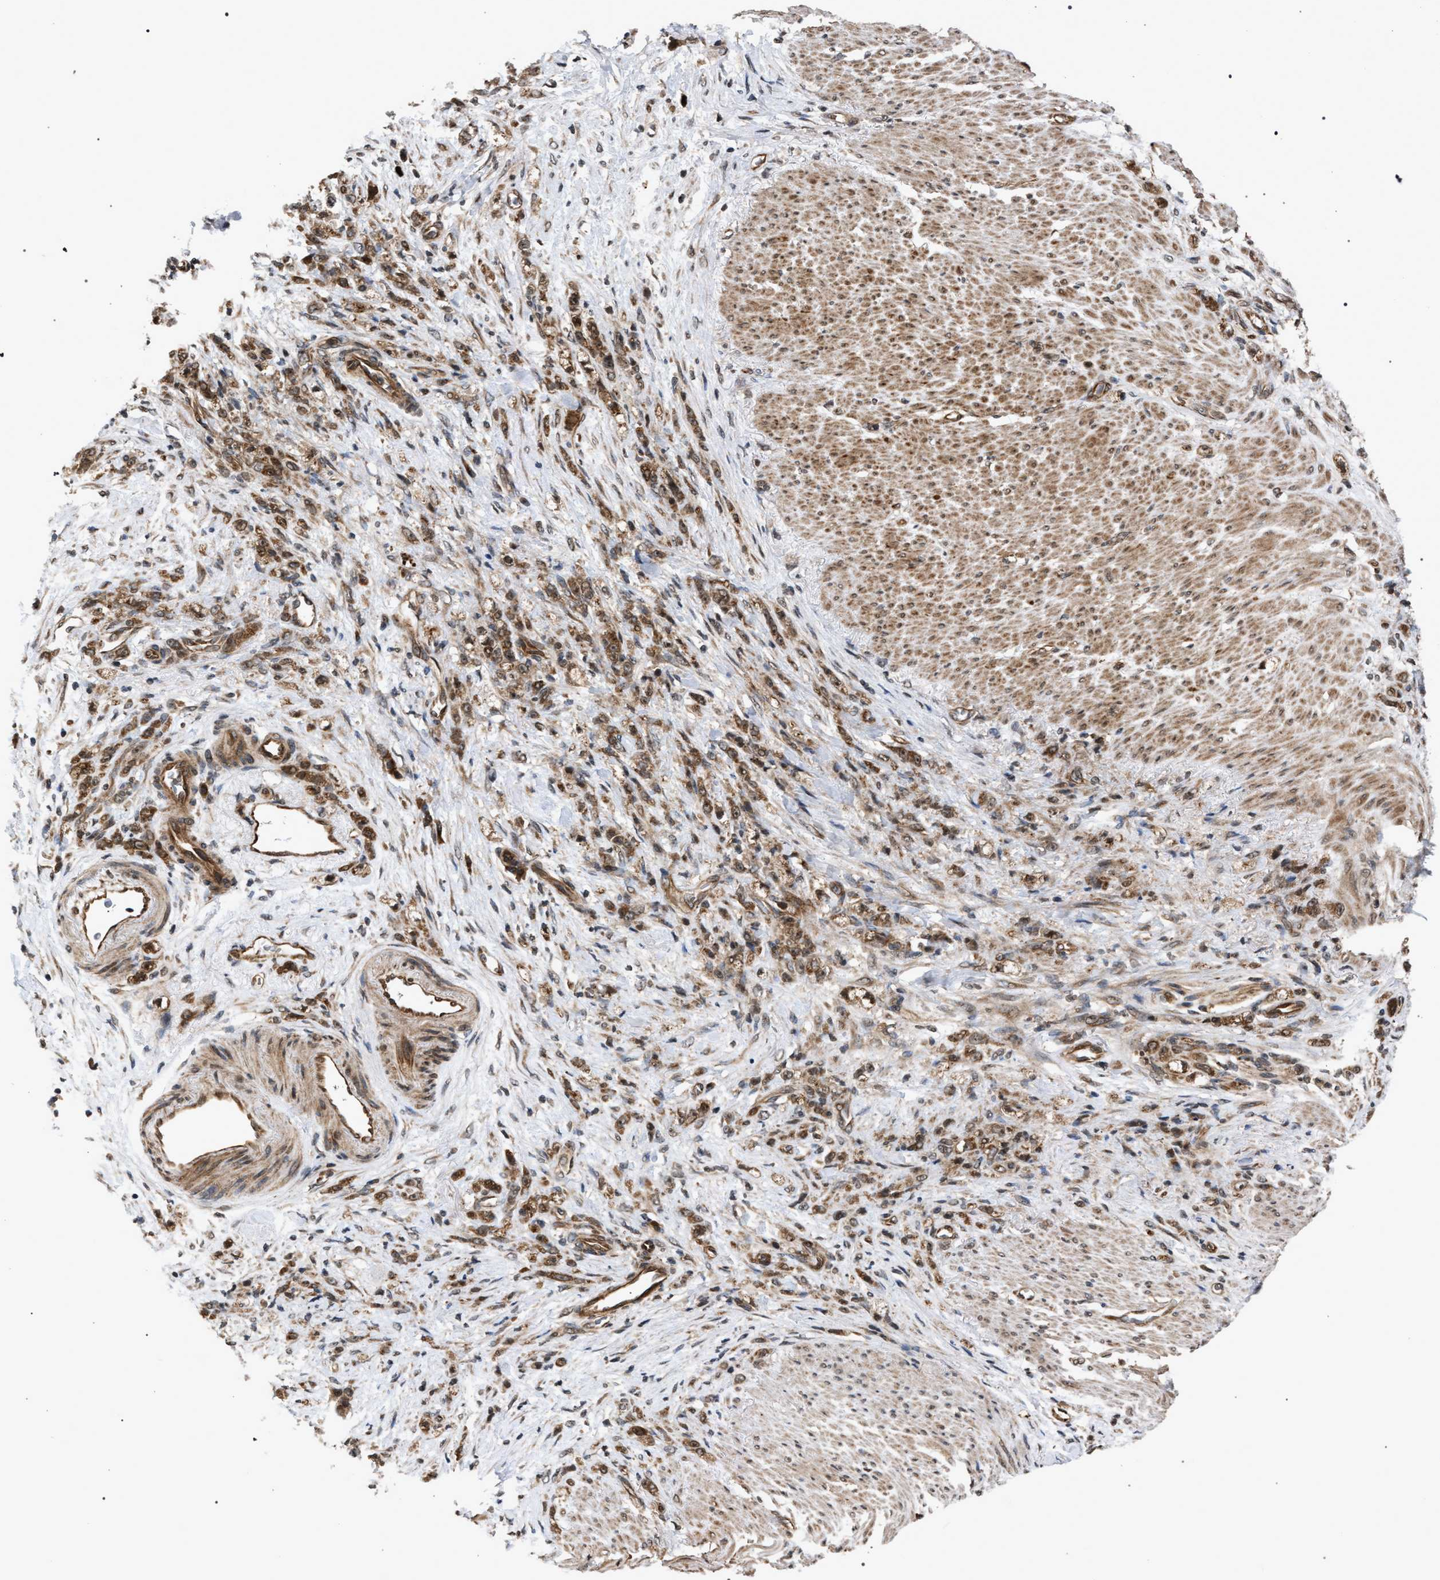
{"staining": {"intensity": "moderate", "quantity": ">75%", "location": "cytoplasmic/membranous"}, "tissue": "stomach cancer", "cell_type": "Tumor cells", "image_type": "cancer", "snomed": [{"axis": "morphology", "description": "Adenocarcinoma, NOS"}, {"axis": "topography", "description": "Stomach"}], "caption": "Stomach cancer stained with DAB immunohistochemistry displays medium levels of moderate cytoplasmic/membranous positivity in about >75% of tumor cells.", "gene": "IRAK4", "patient": {"sex": "male", "age": 82}}